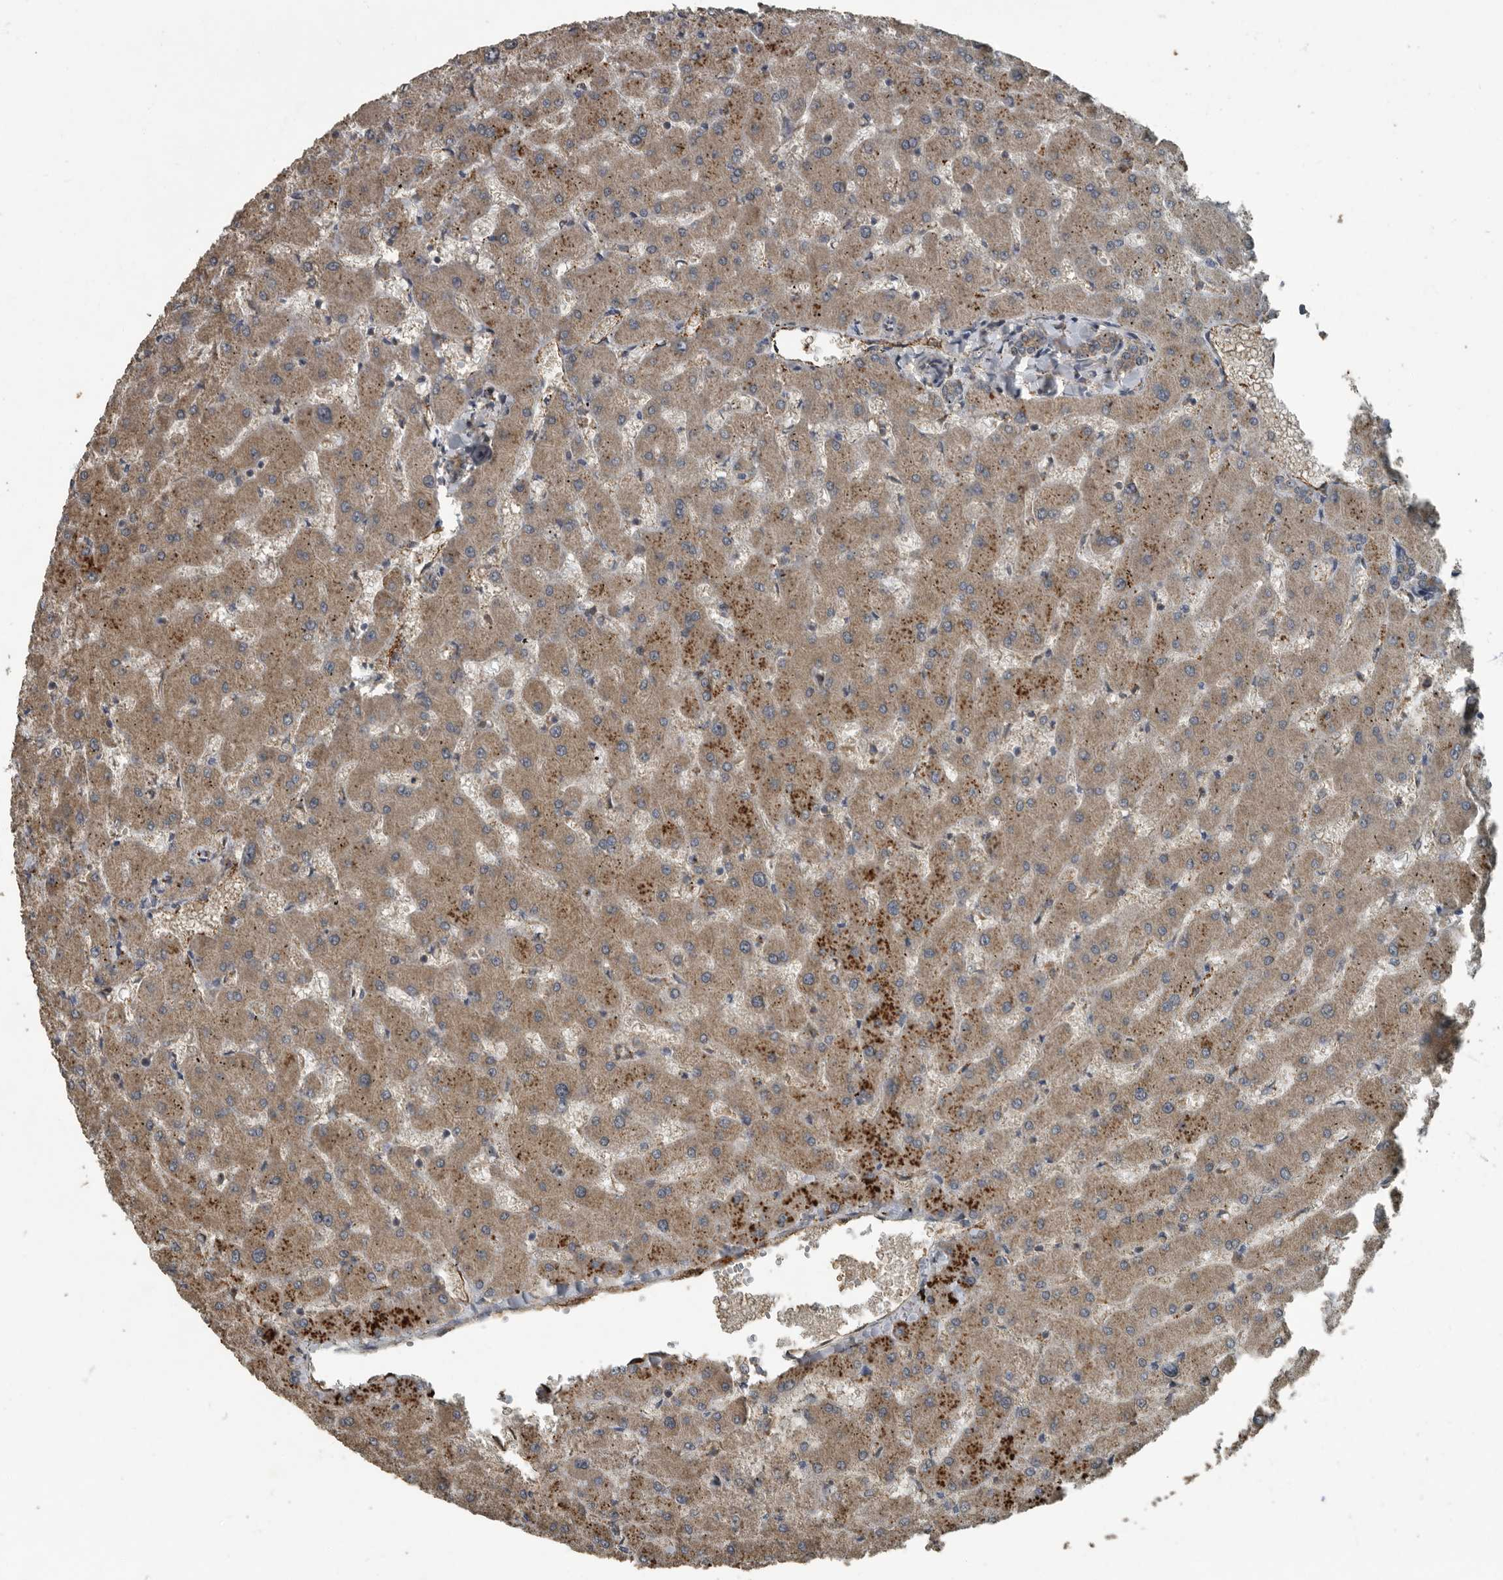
{"staining": {"intensity": "weak", "quantity": ">75%", "location": "cytoplasmic/membranous"}, "tissue": "liver", "cell_type": "Cholangiocytes", "image_type": "normal", "snomed": [{"axis": "morphology", "description": "Normal tissue, NOS"}, {"axis": "topography", "description": "Liver"}], "caption": "Liver stained with IHC displays weak cytoplasmic/membranous positivity in approximately >75% of cholangiocytes.", "gene": "IL15RA", "patient": {"sex": "female", "age": 63}}